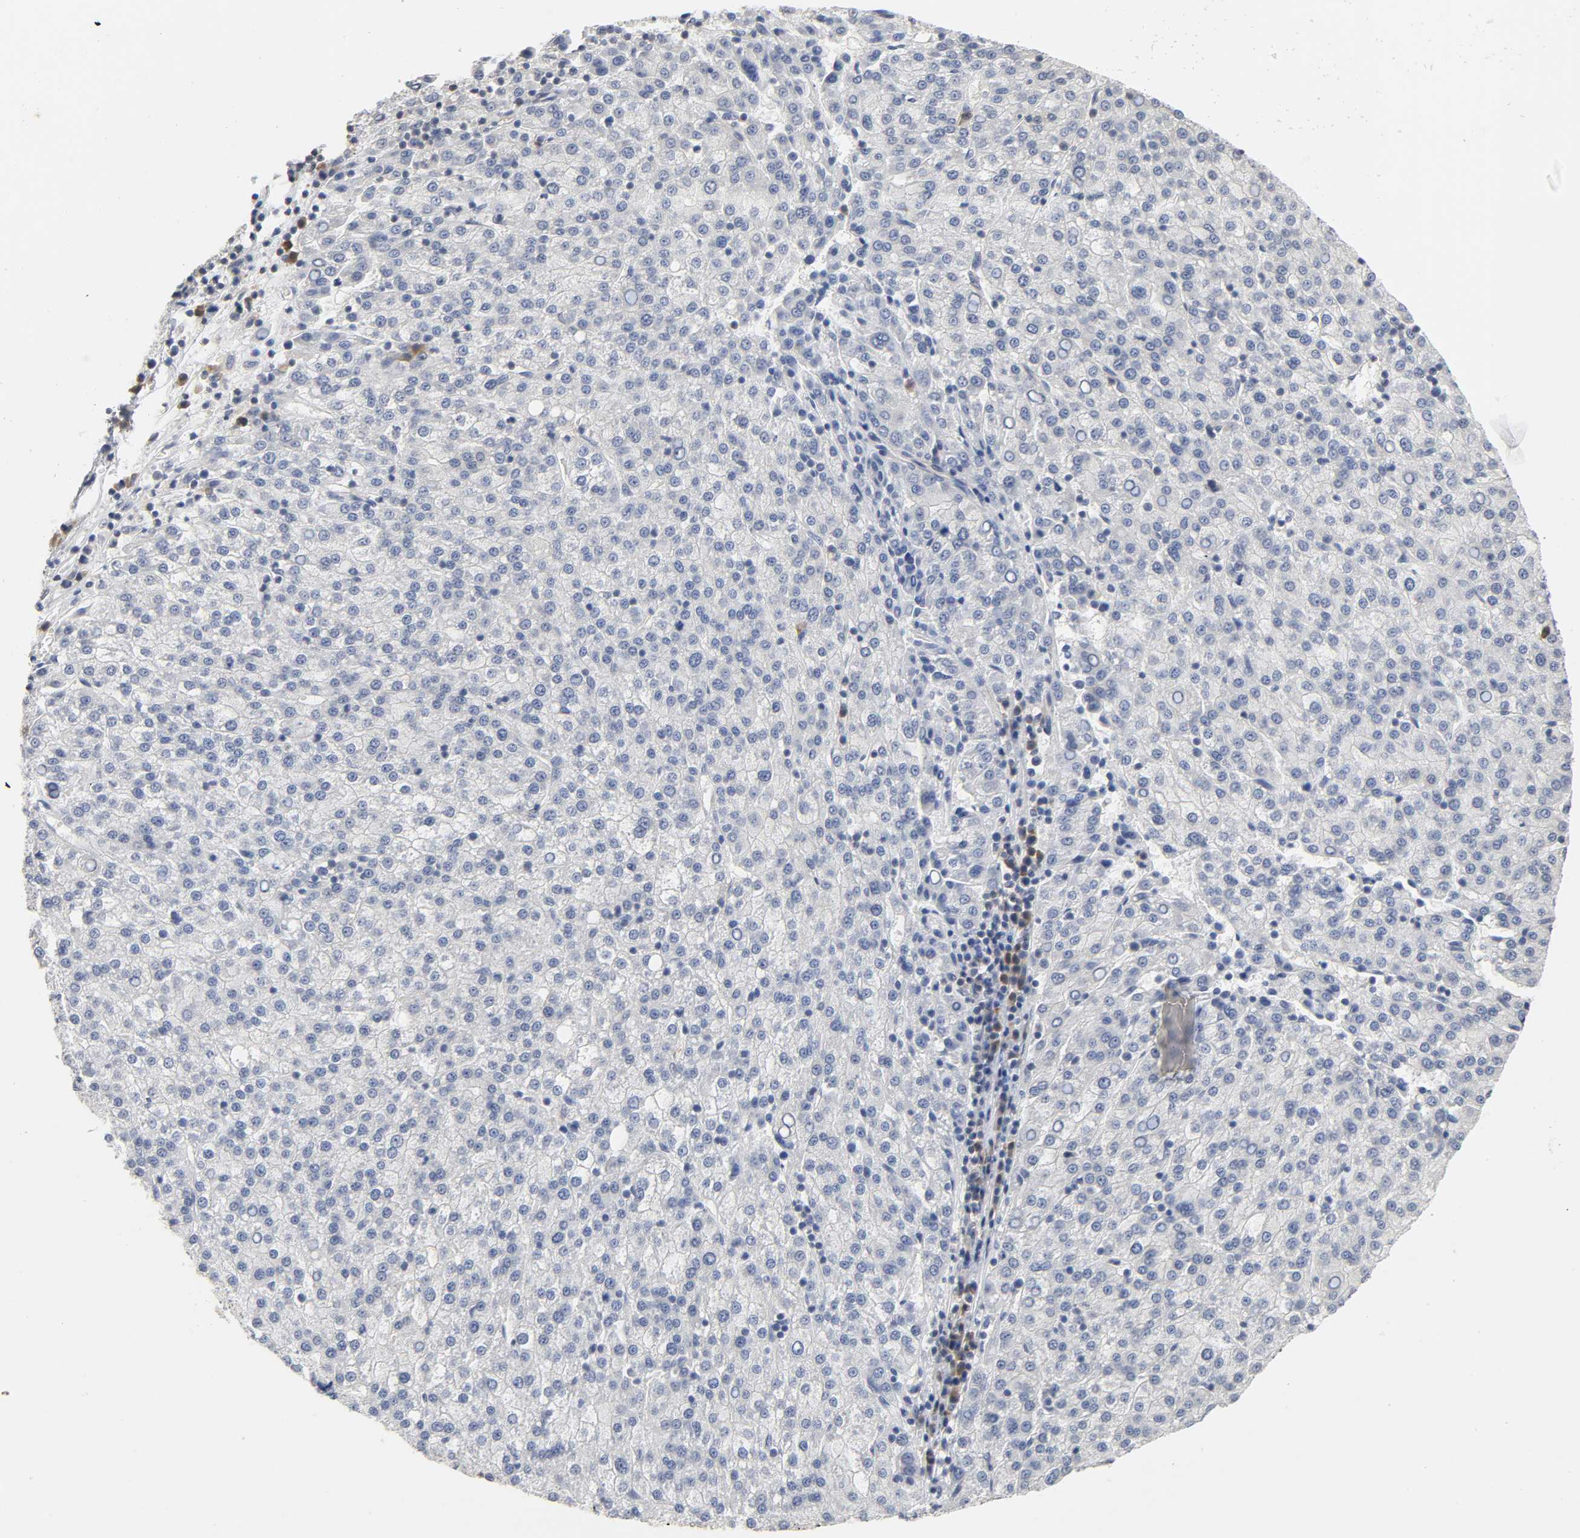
{"staining": {"intensity": "negative", "quantity": "none", "location": "none"}, "tissue": "liver cancer", "cell_type": "Tumor cells", "image_type": "cancer", "snomed": [{"axis": "morphology", "description": "Carcinoma, Hepatocellular, NOS"}, {"axis": "topography", "description": "Liver"}], "caption": "Immunohistochemistry of liver cancer exhibits no staining in tumor cells.", "gene": "MIF", "patient": {"sex": "female", "age": 58}}